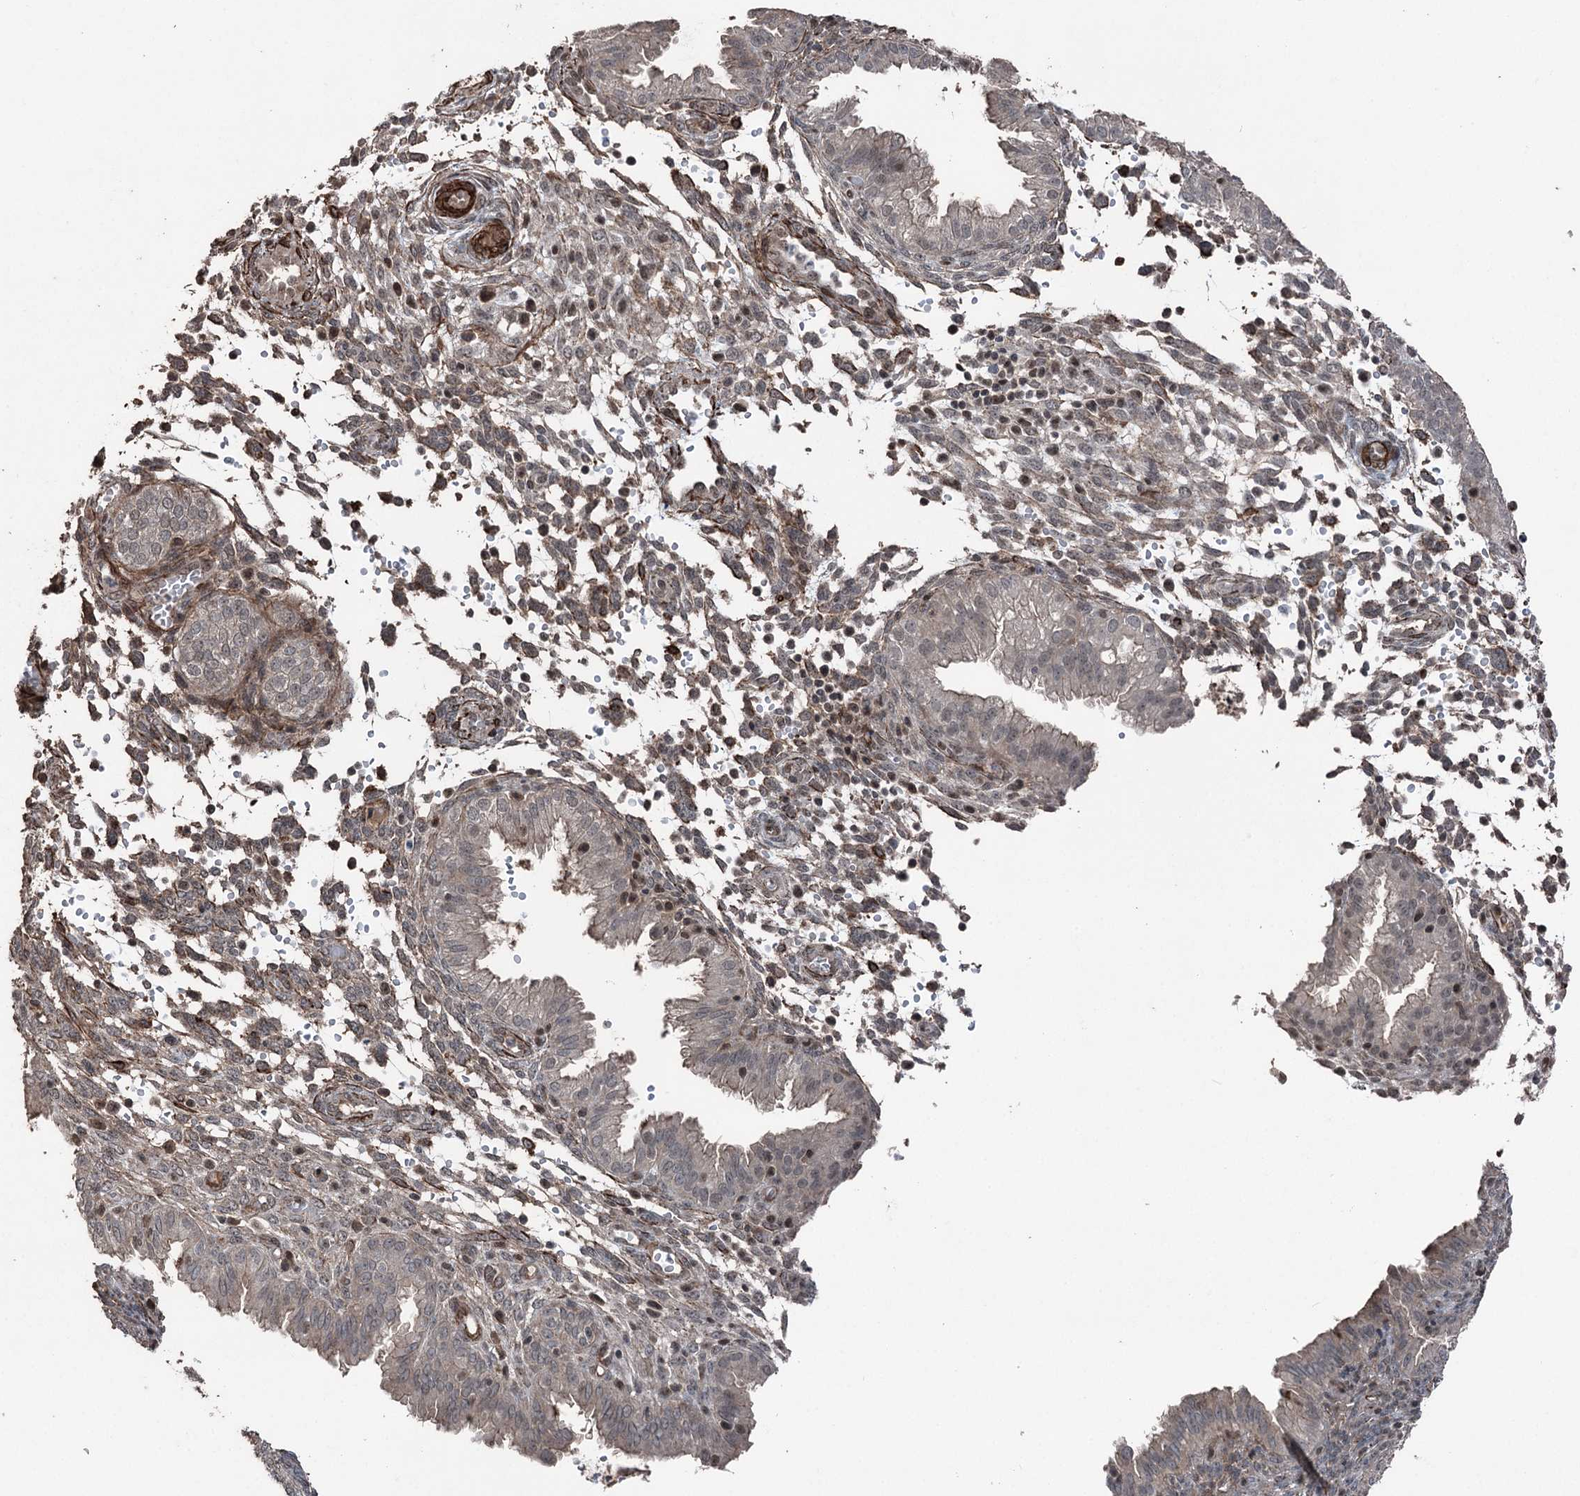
{"staining": {"intensity": "moderate", "quantity": "<25%", "location": "cytoplasmic/membranous"}, "tissue": "endometrium", "cell_type": "Cells in endometrial stroma", "image_type": "normal", "snomed": [{"axis": "morphology", "description": "Normal tissue, NOS"}, {"axis": "topography", "description": "Endometrium"}], "caption": "Immunohistochemistry (IHC) photomicrograph of normal human endometrium stained for a protein (brown), which exhibits low levels of moderate cytoplasmic/membranous expression in about <25% of cells in endometrial stroma.", "gene": "CCDC82", "patient": {"sex": "female", "age": 33}}